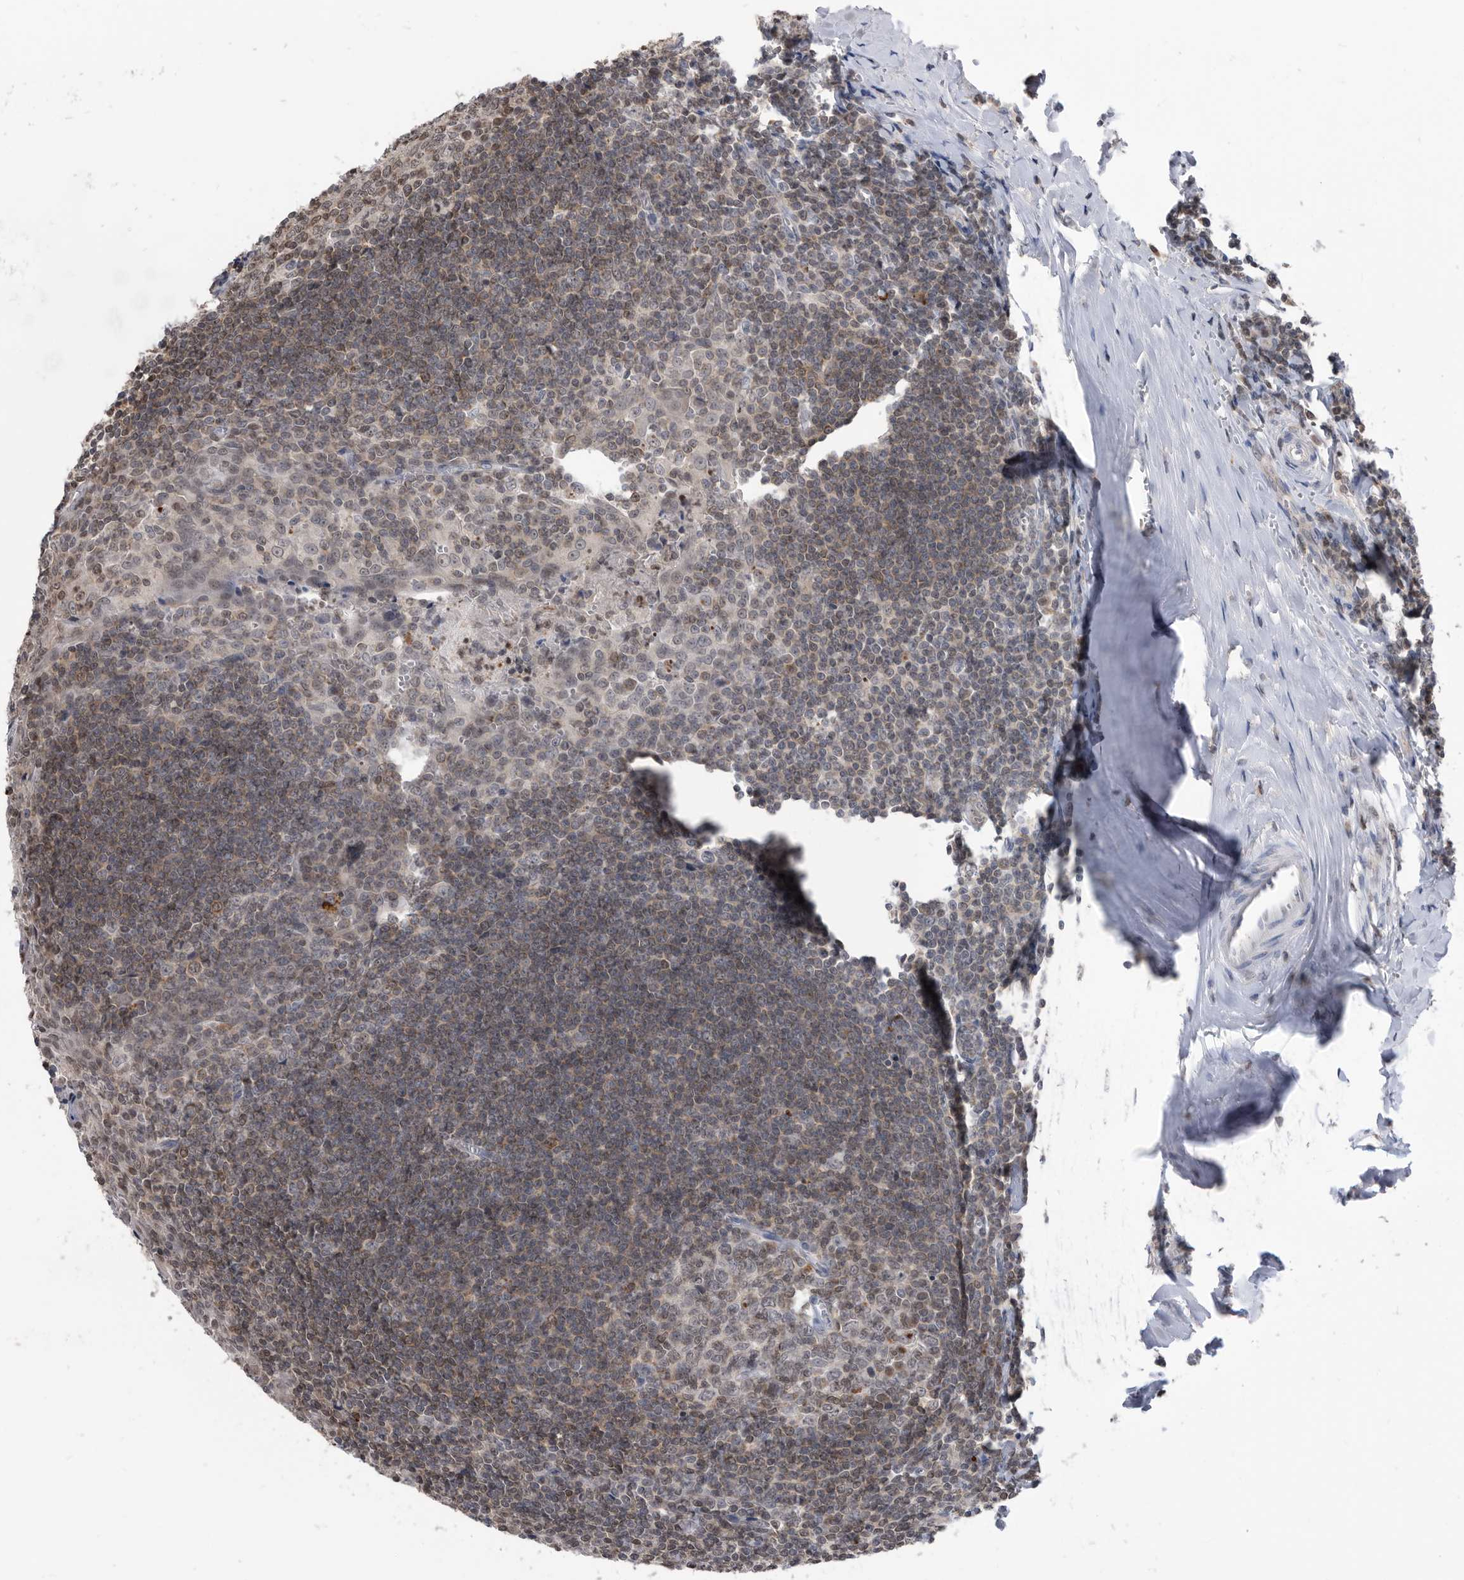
{"staining": {"intensity": "weak", "quantity": "25%-75%", "location": "nuclear"}, "tissue": "tonsil", "cell_type": "Germinal center cells", "image_type": "normal", "snomed": [{"axis": "morphology", "description": "Normal tissue, NOS"}, {"axis": "topography", "description": "Tonsil"}], "caption": "Immunohistochemical staining of unremarkable human tonsil reveals low levels of weak nuclear staining in about 25%-75% of germinal center cells.", "gene": "TSTD1", "patient": {"sex": "male", "age": 27}}